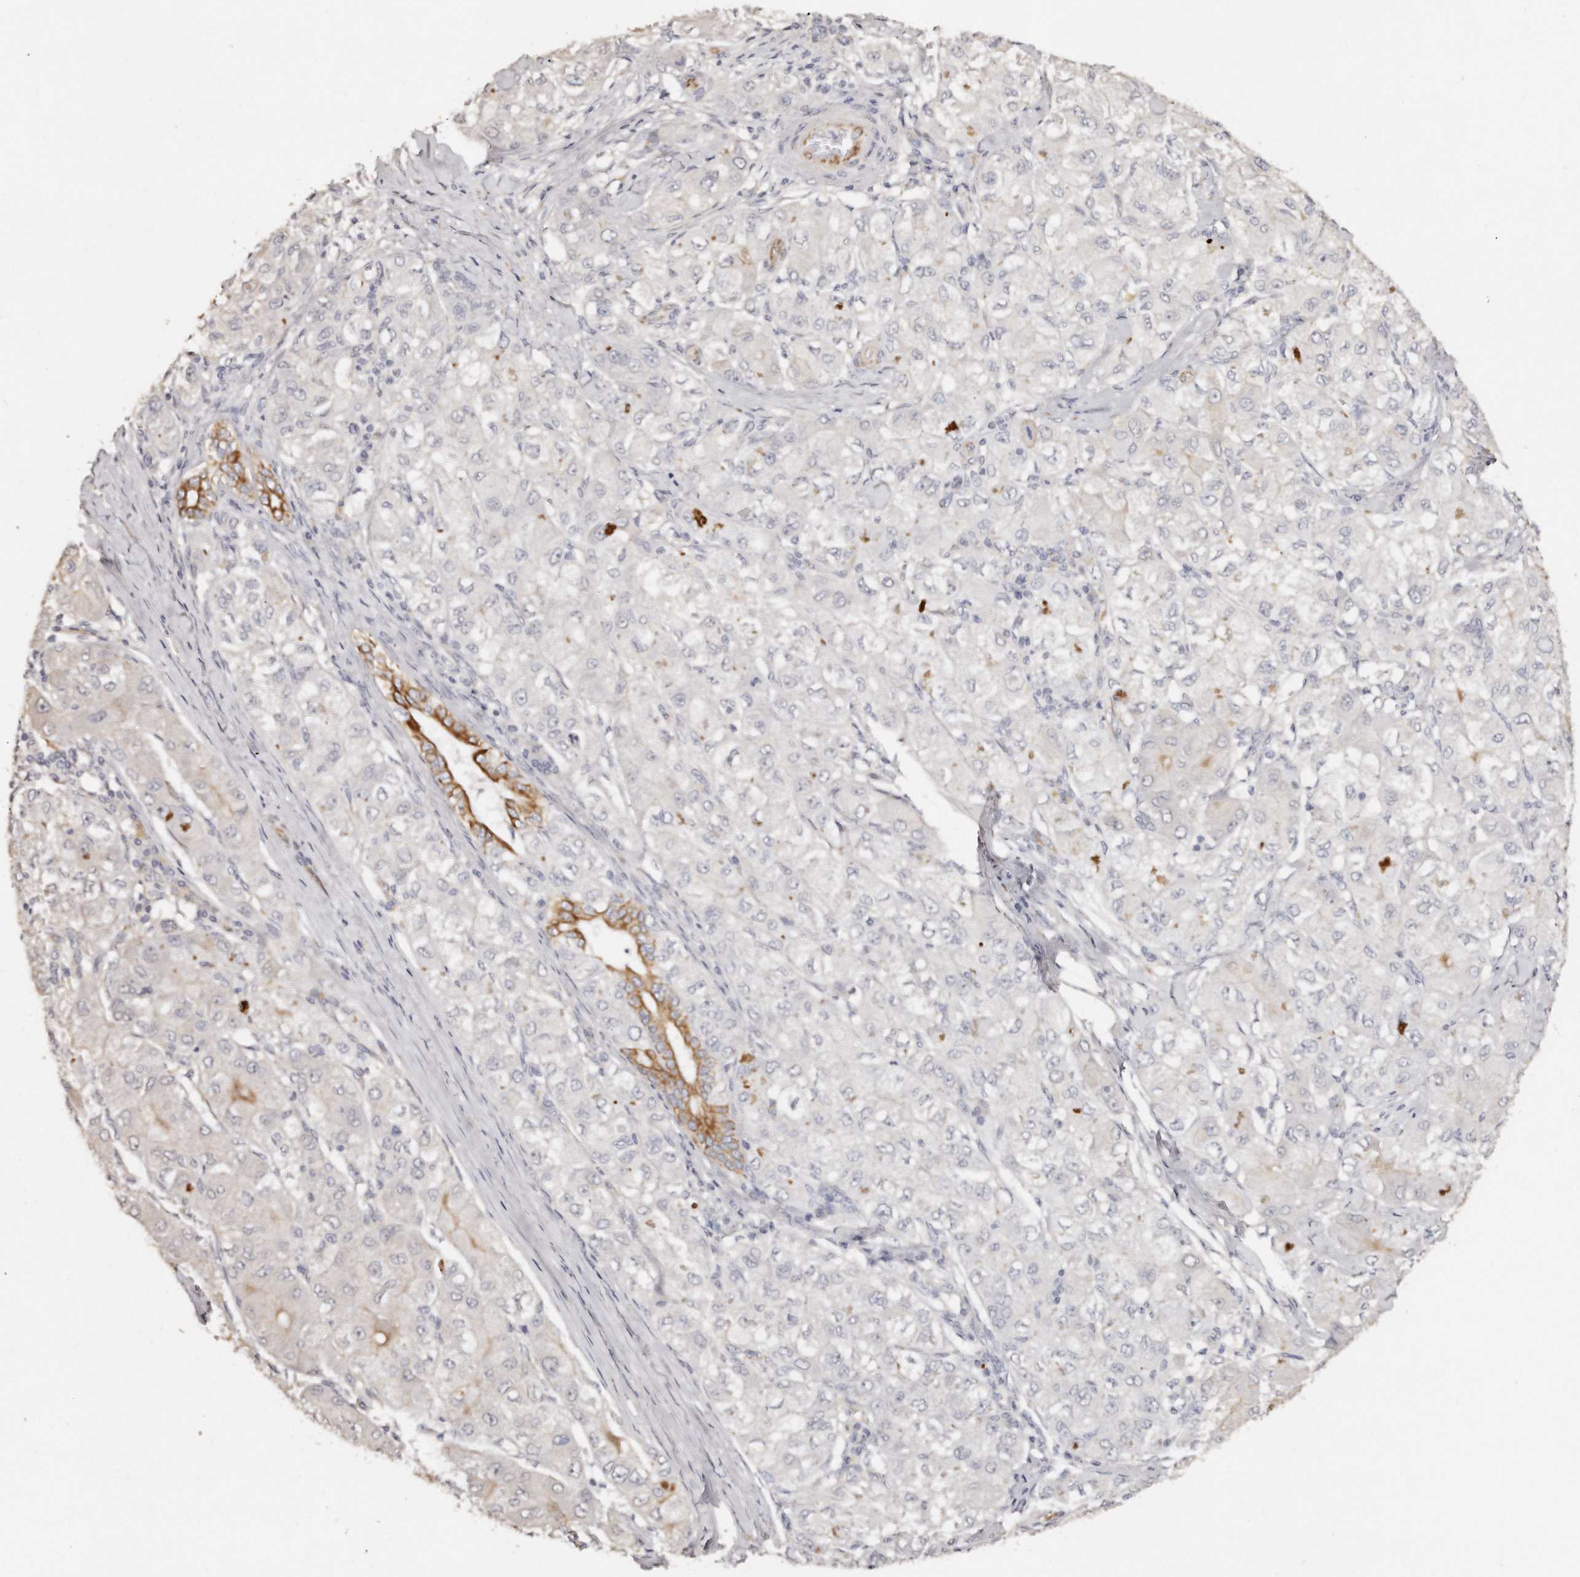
{"staining": {"intensity": "weak", "quantity": "<25%", "location": "cytoplasmic/membranous"}, "tissue": "liver cancer", "cell_type": "Tumor cells", "image_type": "cancer", "snomed": [{"axis": "morphology", "description": "Carcinoma, Hepatocellular, NOS"}, {"axis": "topography", "description": "Liver"}], "caption": "An immunohistochemistry (IHC) photomicrograph of liver cancer (hepatocellular carcinoma) is shown. There is no staining in tumor cells of liver cancer (hepatocellular carcinoma).", "gene": "ZYG11A", "patient": {"sex": "male", "age": 80}}